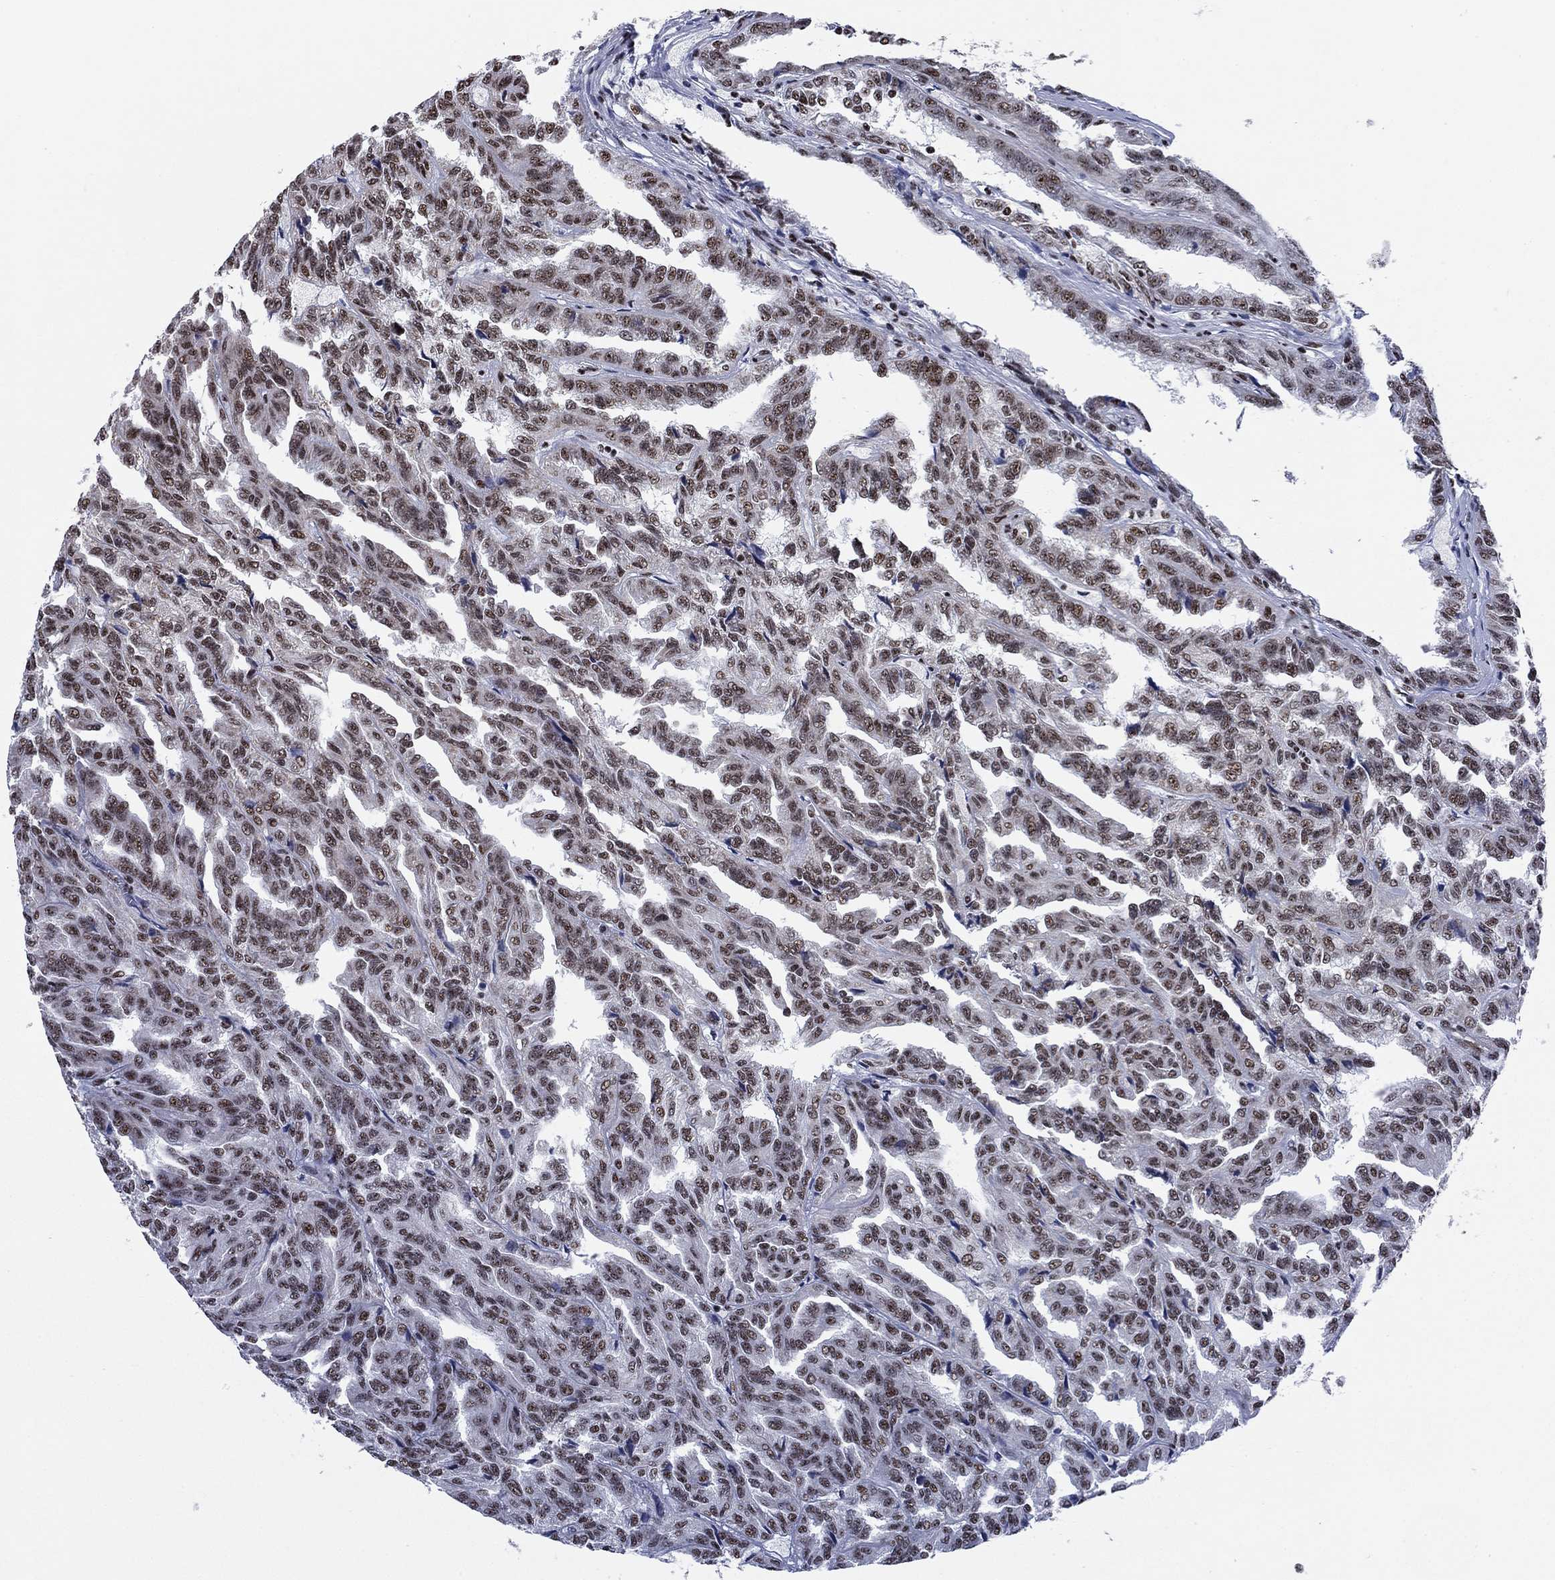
{"staining": {"intensity": "moderate", "quantity": "25%-75%", "location": "nuclear"}, "tissue": "renal cancer", "cell_type": "Tumor cells", "image_type": "cancer", "snomed": [{"axis": "morphology", "description": "Adenocarcinoma, NOS"}, {"axis": "topography", "description": "Kidney"}], "caption": "High-power microscopy captured an IHC histopathology image of adenocarcinoma (renal), revealing moderate nuclear expression in about 25%-75% of tumor cells.", "gene": "N4BP2", "patient": {"sex": "male", "age": 79}}